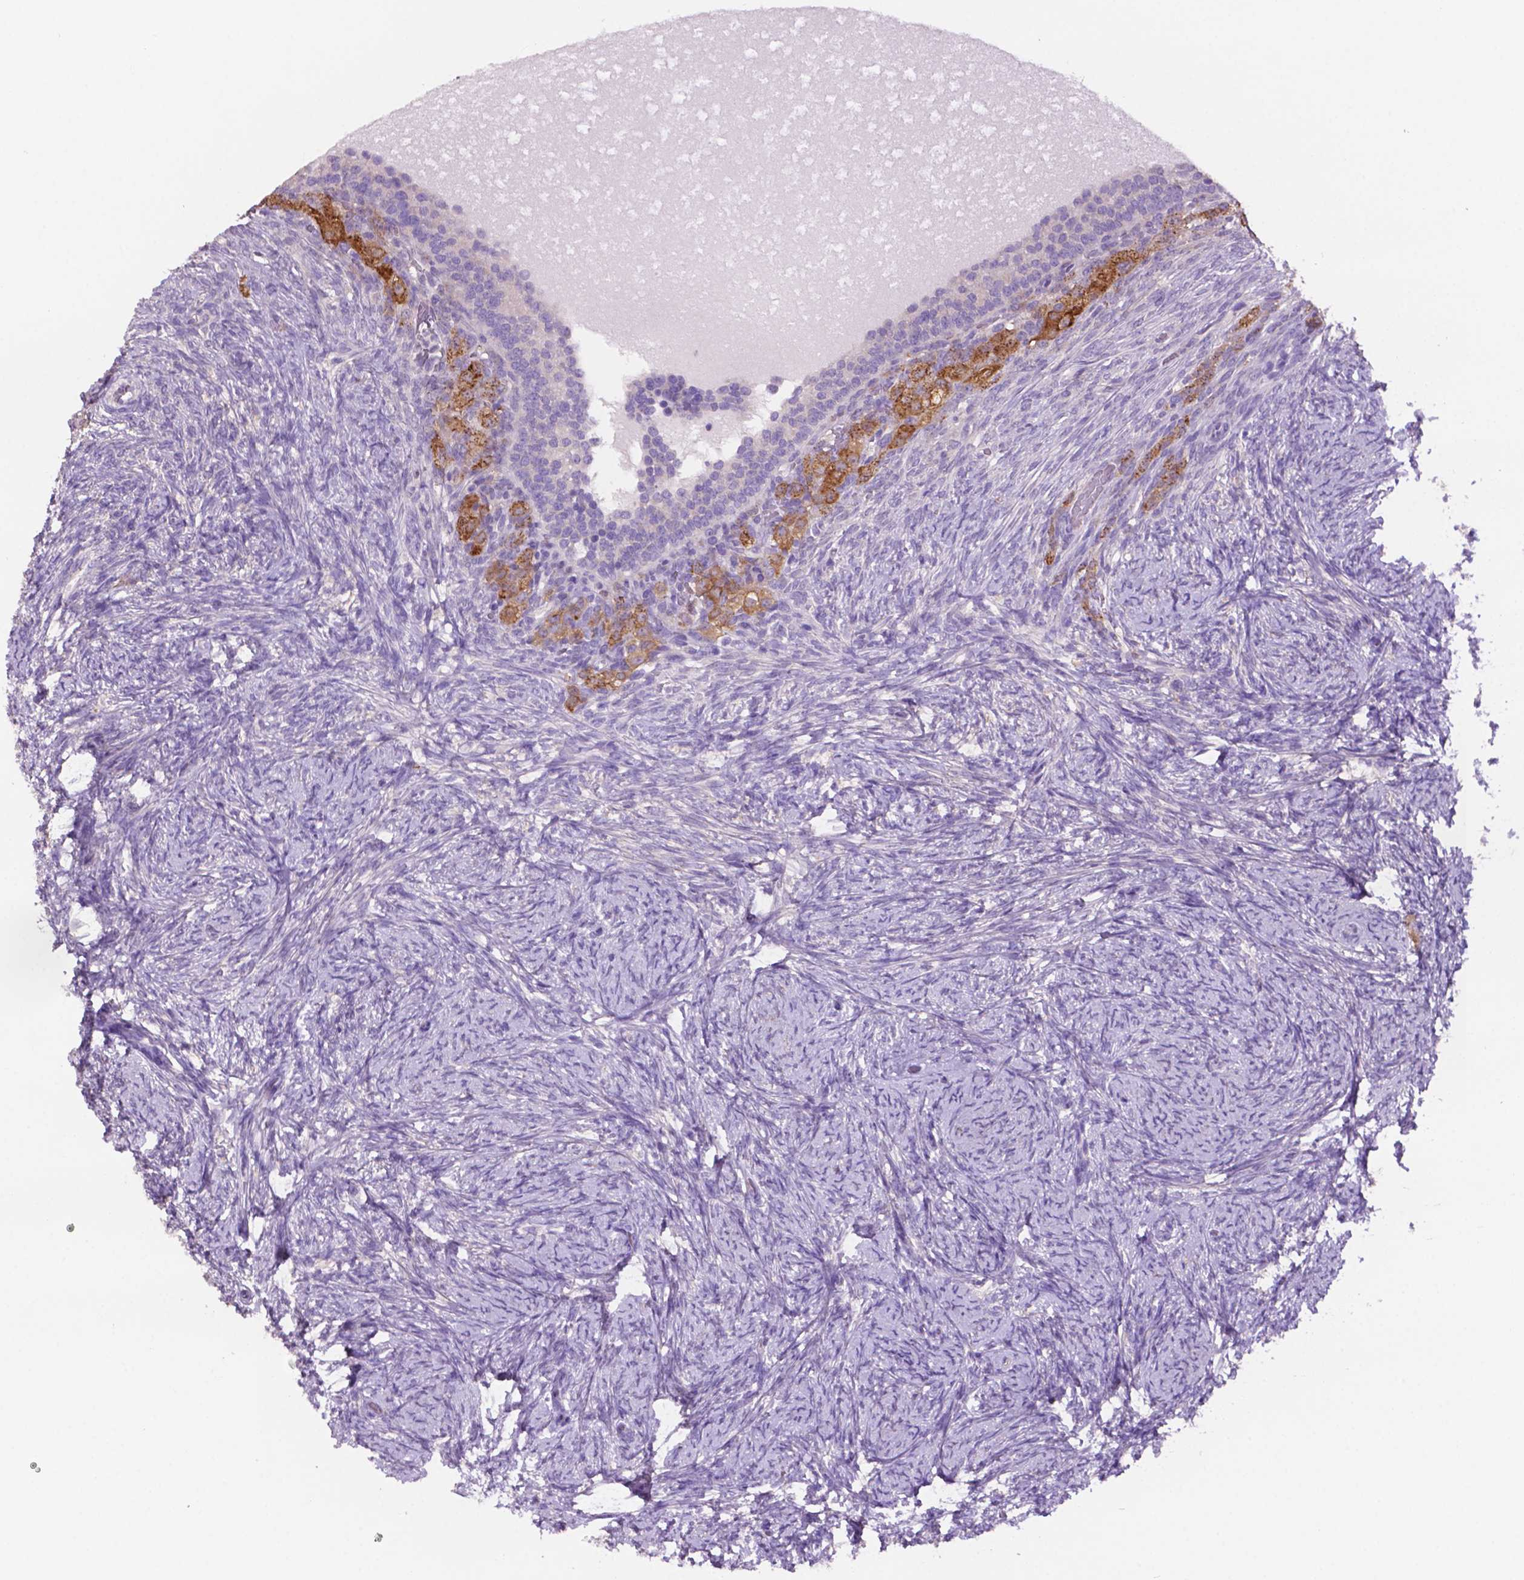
{"staining": {"intensity": "strong", "quantity": "<25%", "location": "cytoplasmic/membranous"}, "tissue": "ovary", "cell_type": "Follicle cells", "image_type": "normal", "snomed": [{"axis": "morphology", "description": "Normal tissue, NOS"}, {"axis": "topography", "description": "Ovary"}], "caption": "Brown immunohistochemical staining in normal human ovary shows strong cytoplasmic/membranous positivity in approximately <25% of follicle cells.", "gene": "PRPS2", "patient": {"sex": "female", "age": 34}}